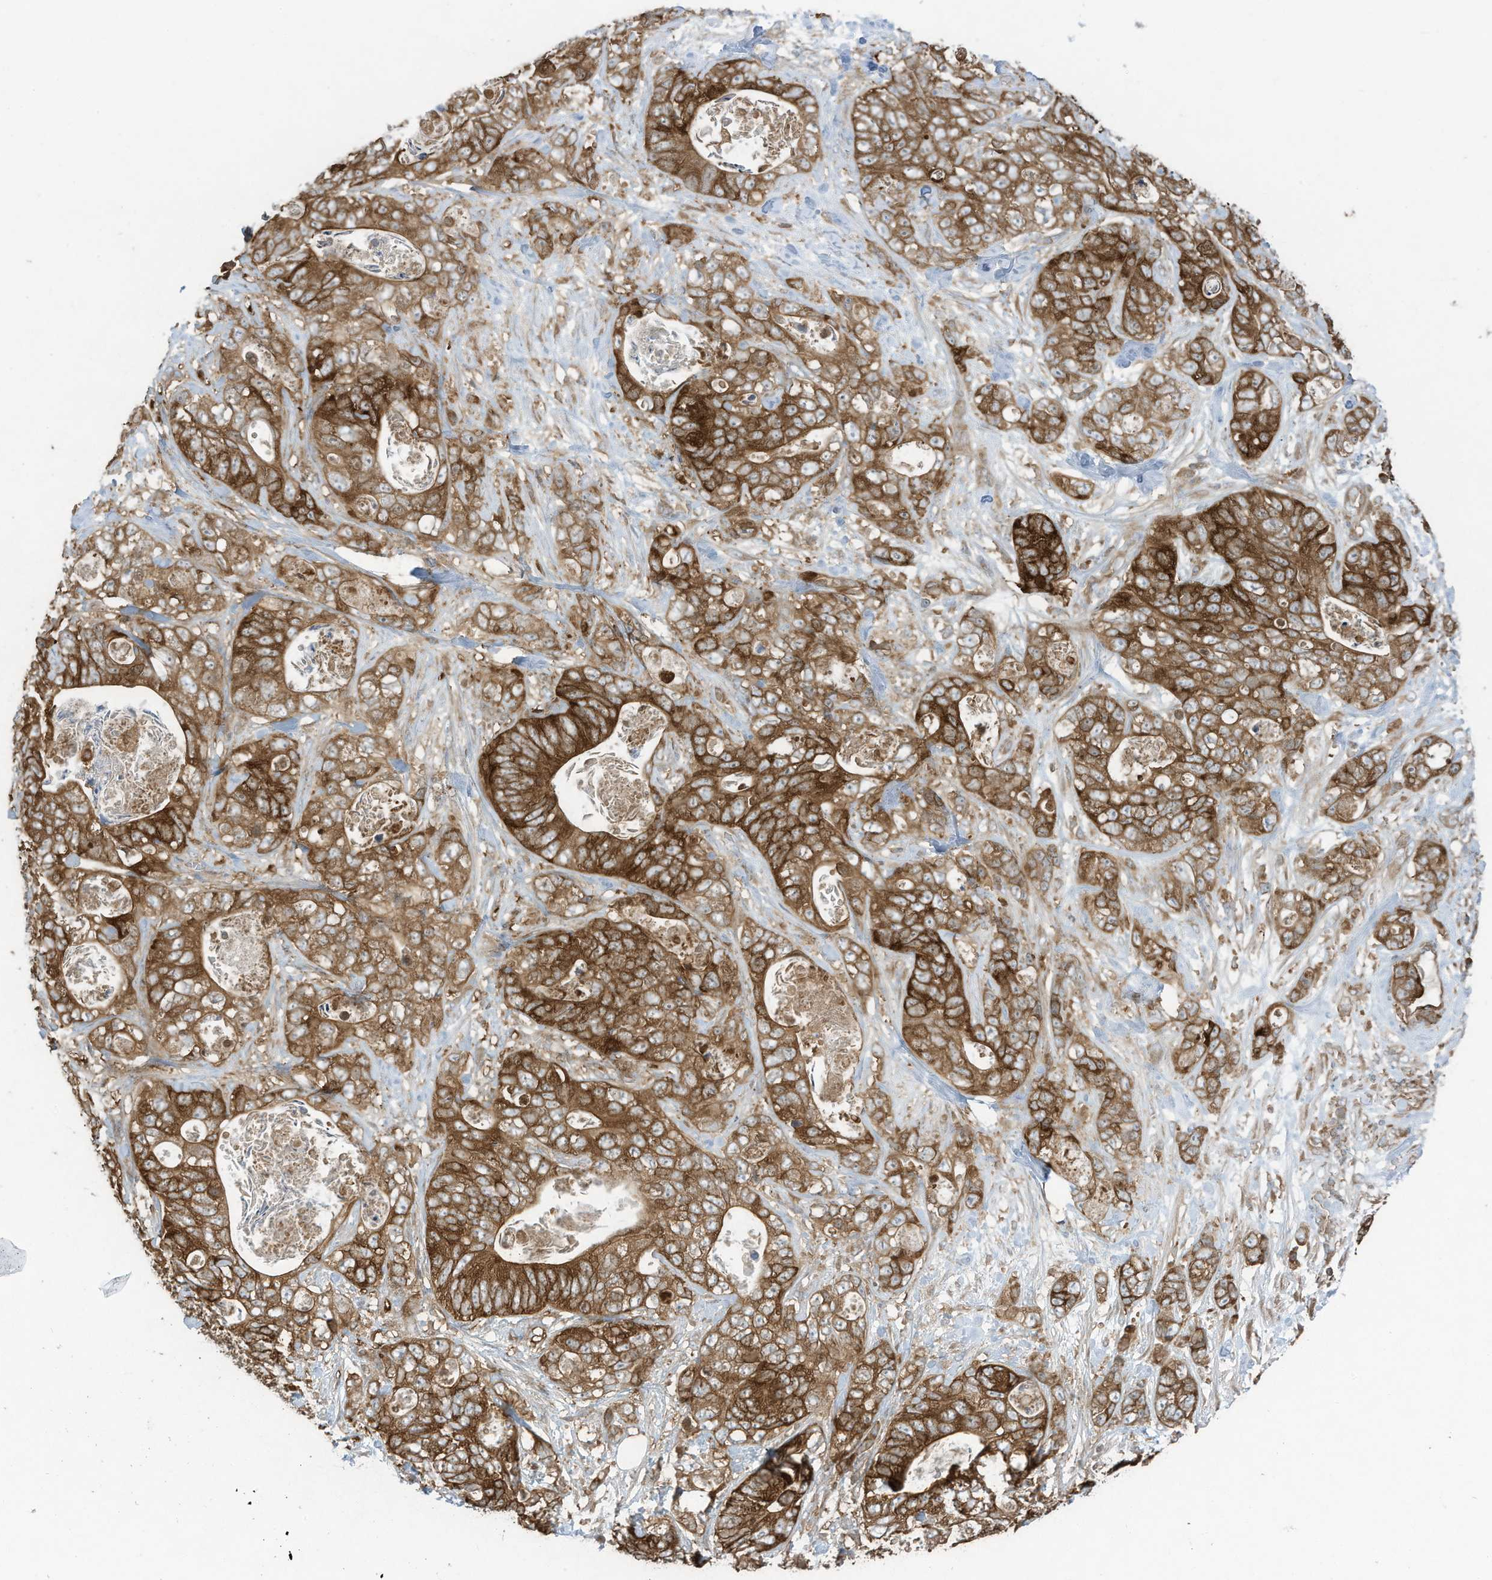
{"staining": {"intensity": "strong", "quantity": "25%-75%", "location": "cytoplasmic/membranous"}, "tissue": "stomach cancer", "cell_type": "Tumor cells", "image_type": "cancer", "snomed": [{"axis": "morphology", "description": "Normal tissue, NOS"}, {"axis": "morphology", "description": "Adenocarcinoma, NOS"}, {"axis": "topography", "description": "Stomach"}], "caption": "Tumor cells exhibit high levels of strong cytoplasmic/membranous positivity in about 25%-75% of cells in human adenocarcinoma (stomach).", "gene": "OLA1", "patient": {"sex": "female", "age": 89}}